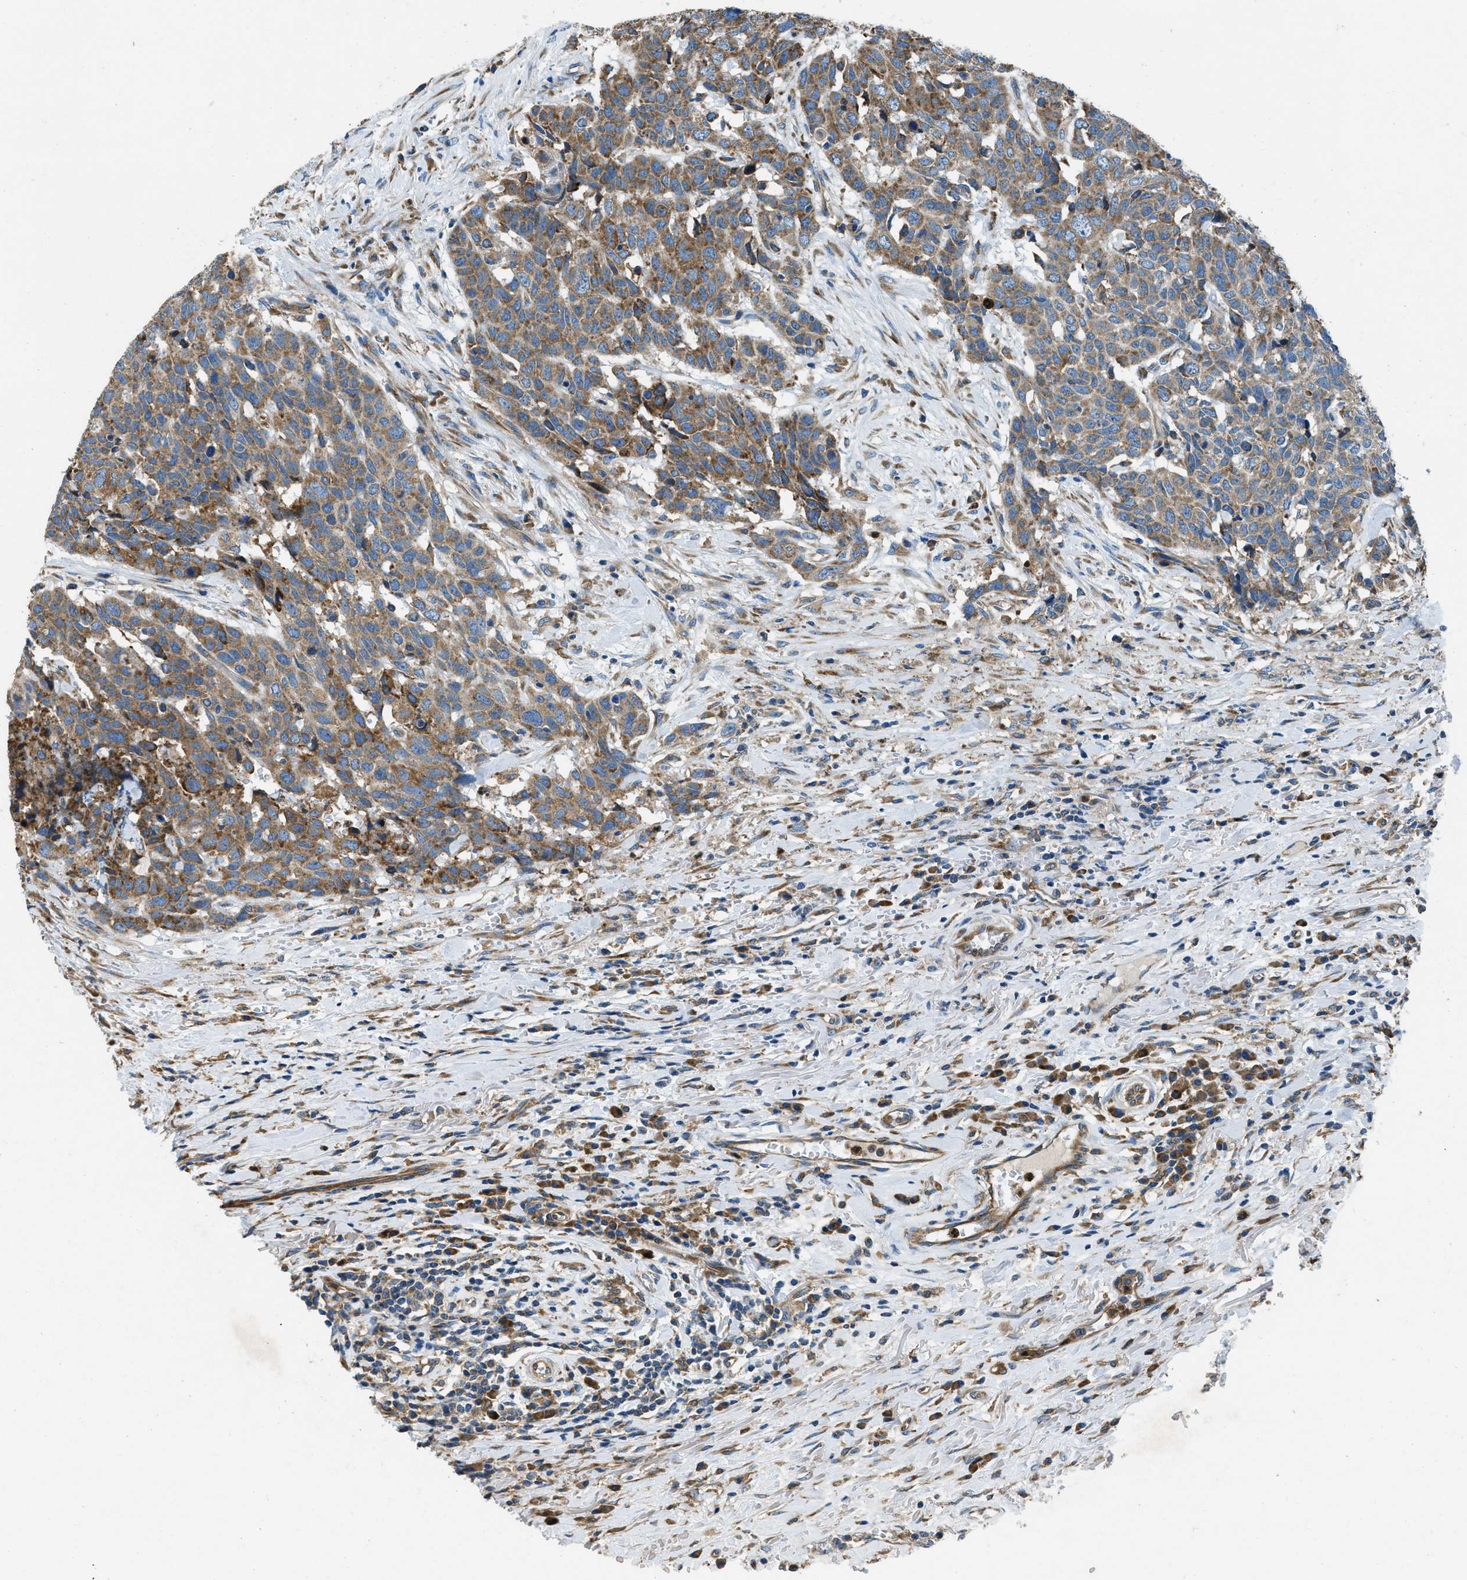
{"staining": {"intensity": "moderate", "quantity": ">75%", "location": "cytoplasmic/membranous"}, "tissue": "head and neck cancer", "cell_type": "Tumor cells", "image_type": "cancer", "snomed": [{"axis": "morphology", "description": "Squamous cell carcinoma, NOS"}, {"axis": "topography", "description": "Head-Neck"}], "caption": "Head and neck cancer (squamous cell carcinoma) tissue demonstrates moderate cytoplasmic/membranous positivity in about >75% of tumor cells, visualized by immunohistochemistry.", "gene": "GIMAP8", "patient": {"sex": "male", "age": 66}}